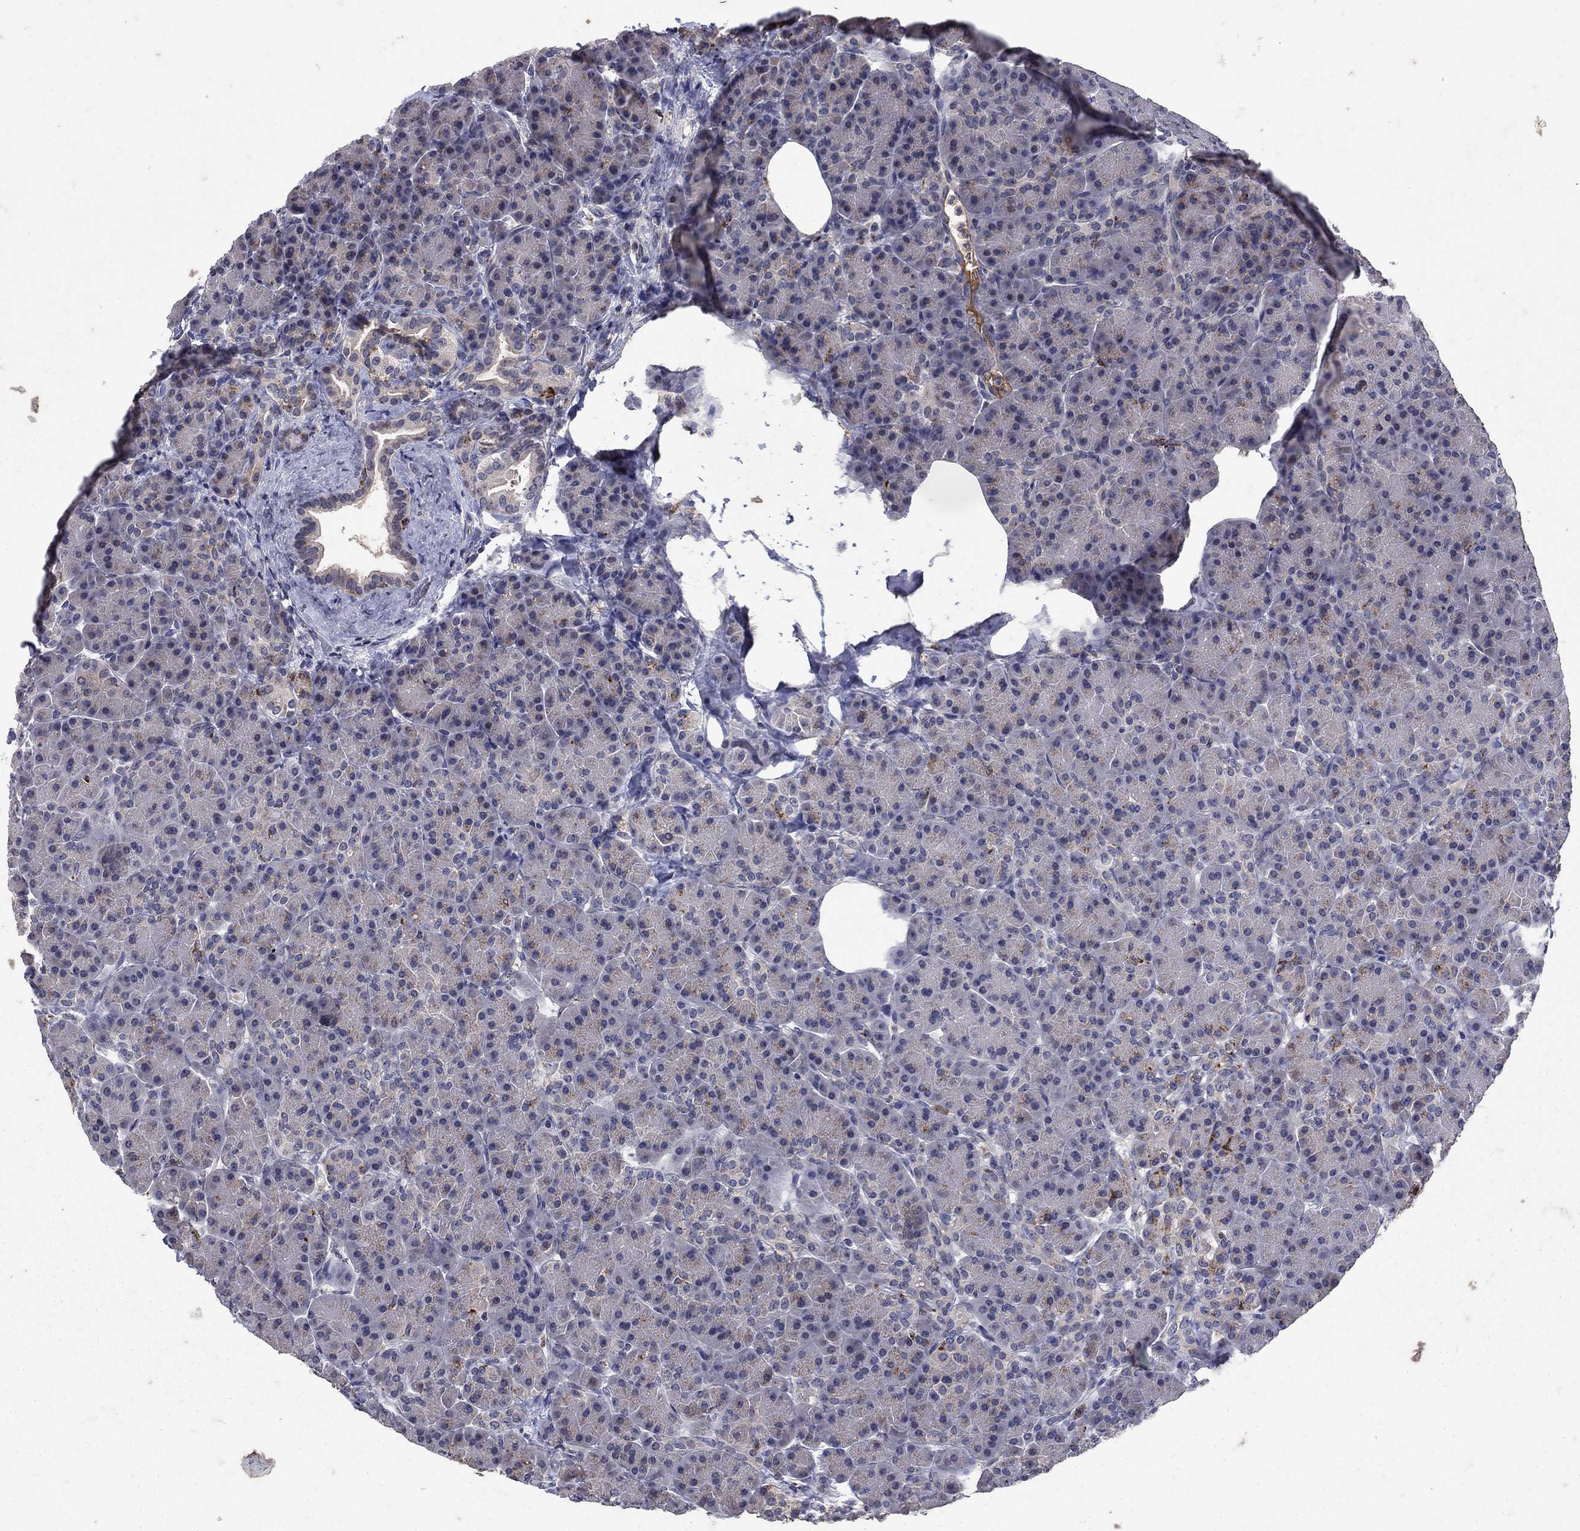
{"staining": {"intensity": "negative", "quantity": "none", "location": "none"}, "tissue": "pancreas", "cell_type": "Exocrine glandular cells", "image_type": "normal", "snomed": [{"axis": "morphology", "description": "Normal tissue, NOS"}, {"axis": "topography", "description": "Pancreas"}], "caption": "This is an immunohistochemistry photomicrograph of unremarkable human pancreas. There is no staining in exocrine glandular cells.", "gene": "NPC2", "patient": {"sex": "female", "age": 63}}